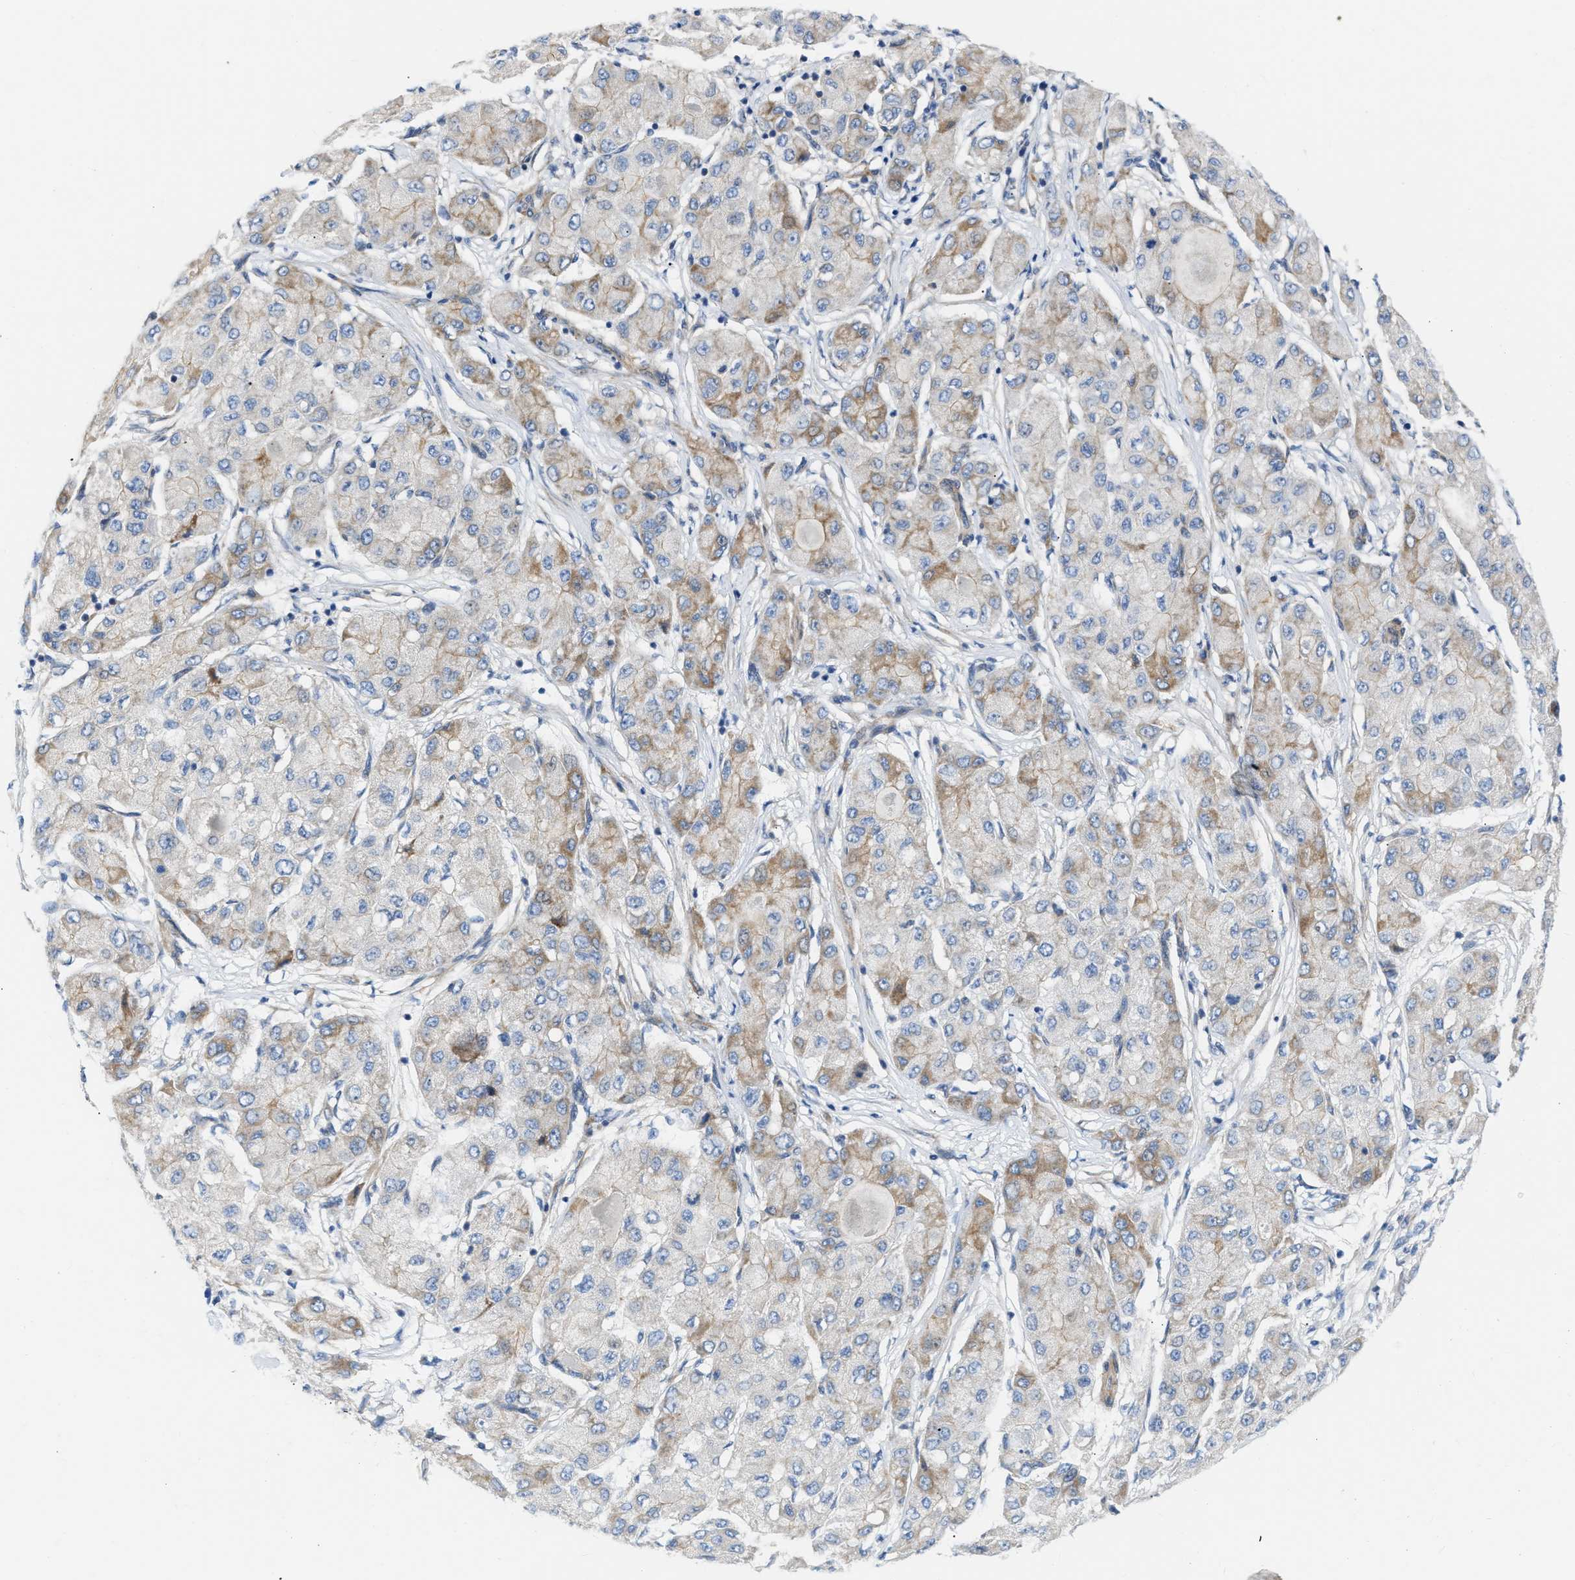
{"staining": {"intensity": "moderate", "quantity": "<25%", "location": "cytoplasmic/membranous"}, "tissue": "liver cancer", "cell_type": "Tumor cells", "image_type": "cancer", "snomed": [{"axis": "morphology", "description": "Carcinoma, Hepatocellular, NOS"}, {"axis": "topography", "description": "Liver"}], "caption": "DAB (3,3'-diaminobenzidine) immunohistochemical staining of human liver hepatocellular carcinoma shows moderate cytoplasmic/membranous protein positivity in approximately <25% of tumor cells.", "gene": "FHL1", "patient": {"sex": "male", "age": 80}}